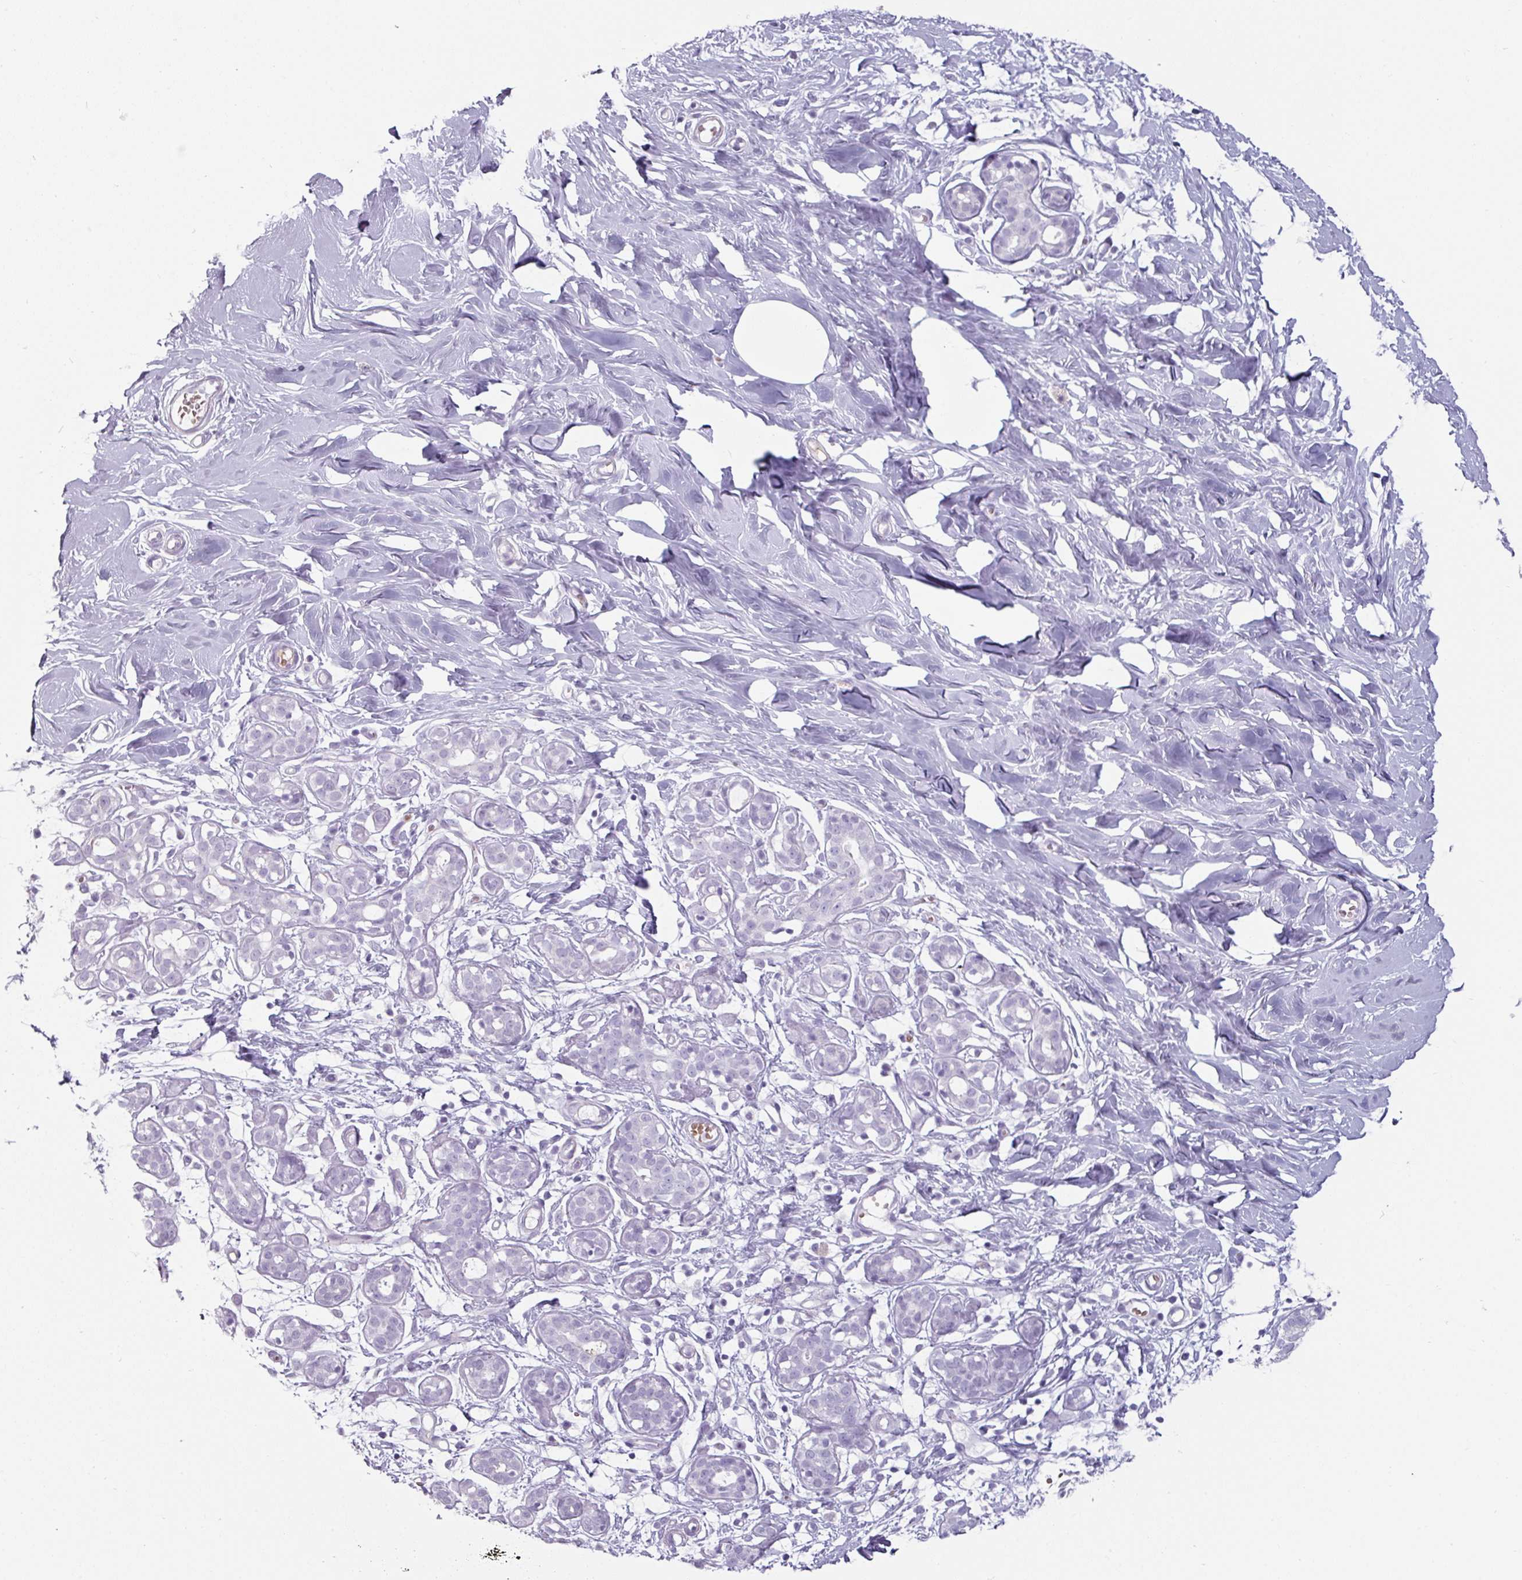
{"staining": {"intensity": "negative", "quantity": "none", "location": "none"}, "tissue": "breast", "cell_type": "Adipocytes", "image_type": "normal", "snomed": [{"axis": "morphology", "description": "Normal tissue, NOS"}, {"axis": "topography", "description": "Breast"}], "caption": "This is a image of immunohistochemistry staining of unremarkable breast, which shows no expression in adipocytes.", "gene": "CLCA1", "patient": {"sex": "female", "age": 27}}